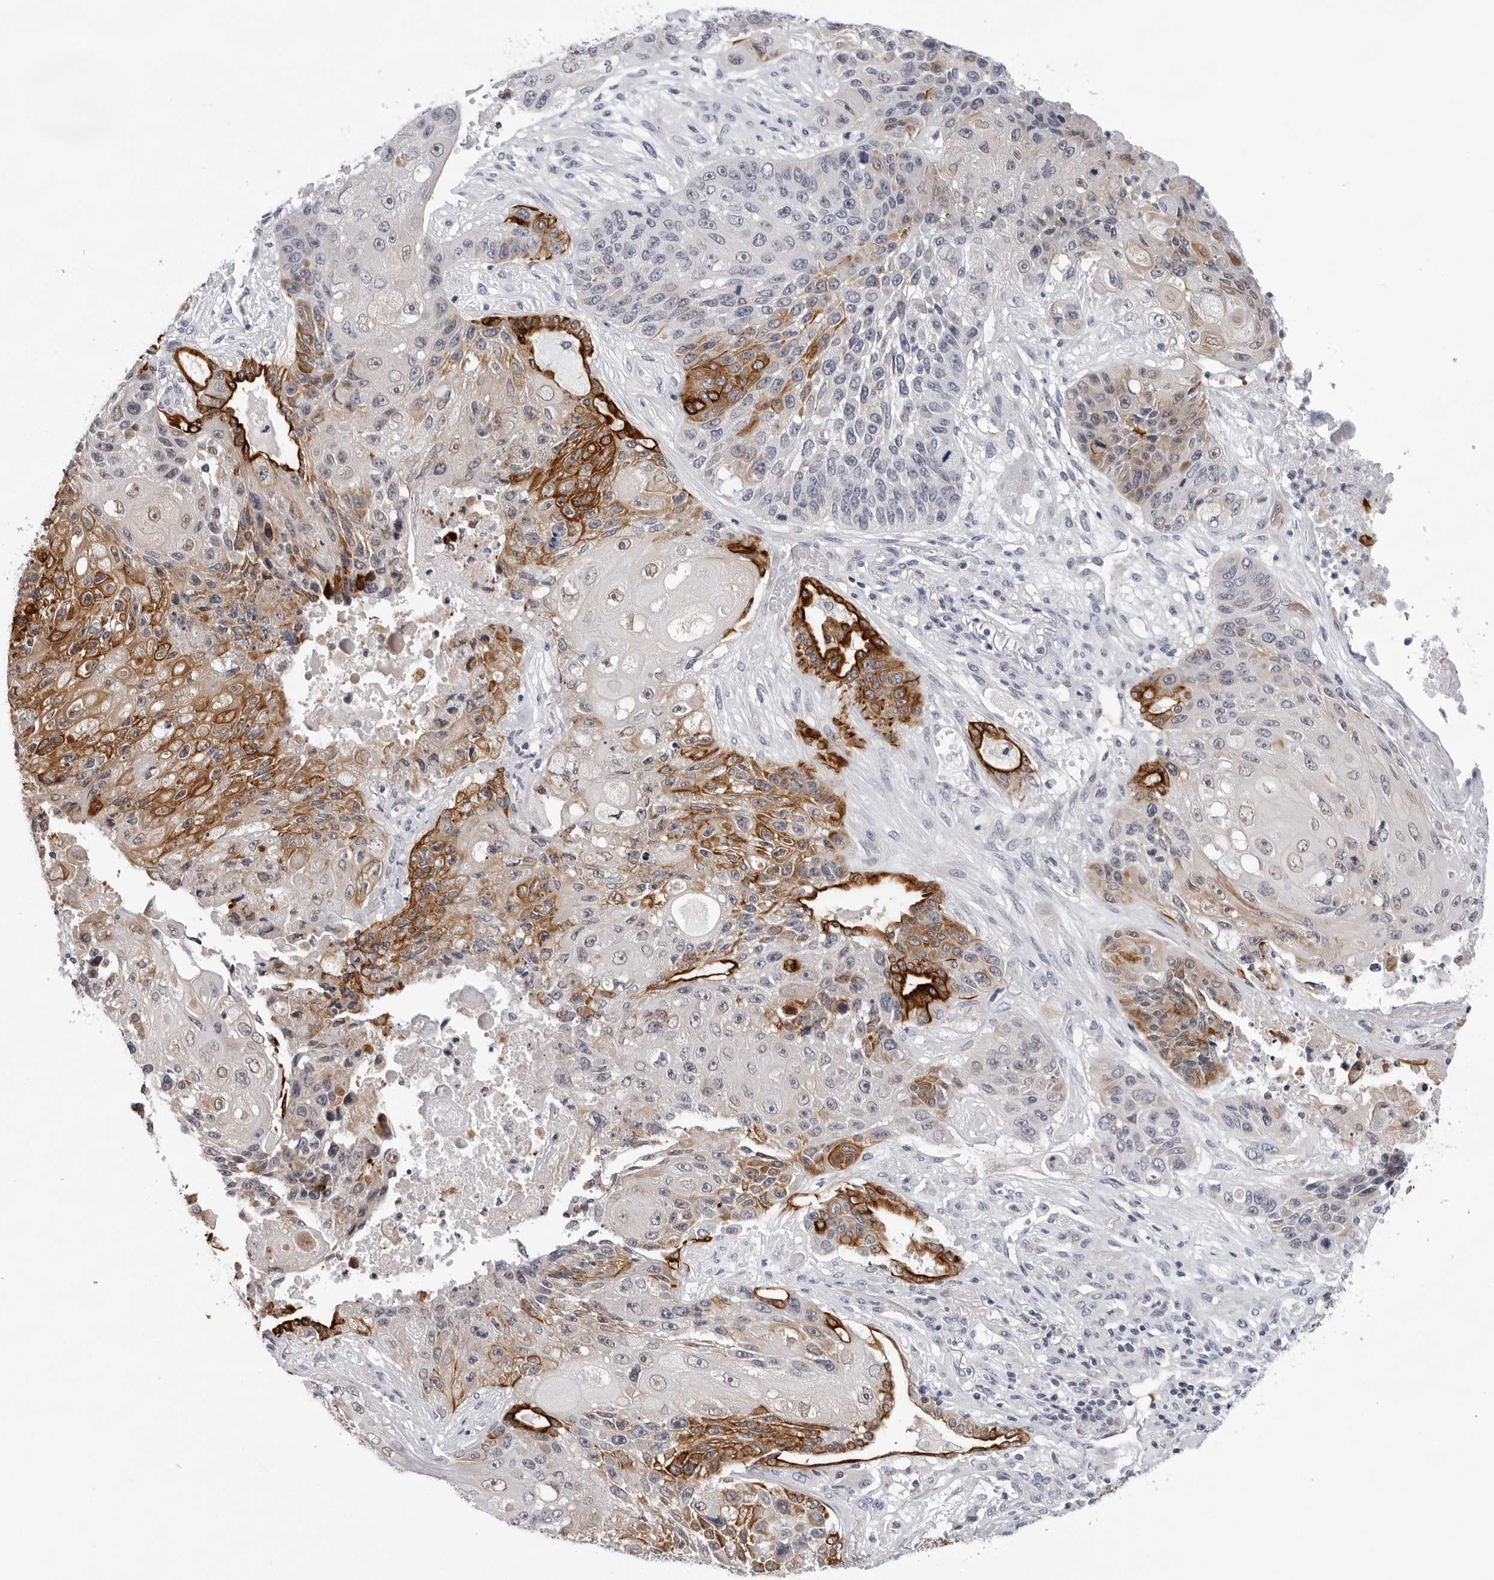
{"staining": {"intensity": "strong", "quantity": "25%-75%", "location": "cytoplasmic/membranous"}, "tissue": "lung cancer", "cell_type": "Tumor cells", "image_type": "cancer", "snomed": [{"axis": "morphology", "description": "Squamous cell carcinoma, NOS"}, {"axis": "topography", "description": "Lung"}], "caption": "Protein positivity by IHC demonstrates strong cytoplasmic/membranous staining in about 25%-75% of tumor cells in squamous cell carcinoma (lung). (Stains: DAB in brown, nuclei in blue, Microscopy: brightfield microscopy at high magnification).", "gene": "CCDC28B", "patient": {"sex": "male", "age": 61}}